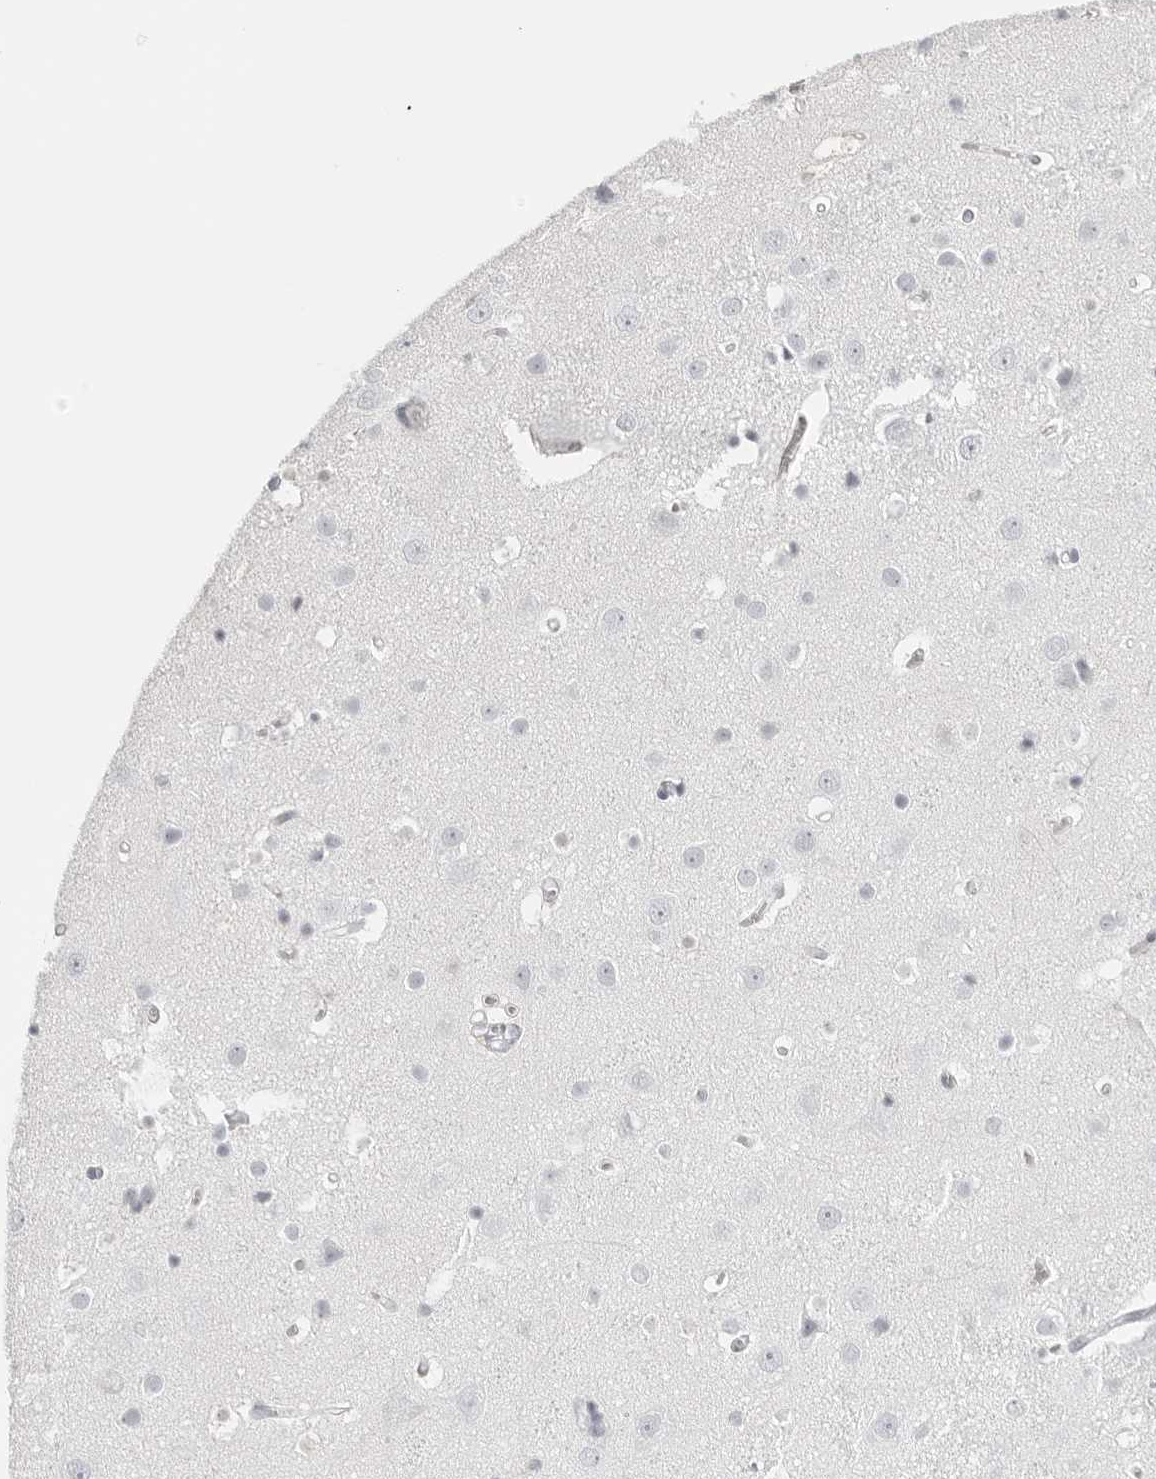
{"staining": {"intensity": "negative", "quantity": "none", "location": "none"}, "tissue": "cerebral cortex", "cell_type": "Endothelial cells", "image_type": "normal", "snomed": [{"axis": "morphology", "description": "Normal tissue, NOS"}, {"axis": "topography", "description": "Cerebral cortex"}], "caption": "A high-resolution photomicrograph shows immunohistochemistry staining of benign cerebral cortex, which displays no significant staining in endothelial cells. Brightfield microscopy of immunohistochemistry (IHC) stained with DAB (3,3'-diaminobenzidine) (brown) and hematoxylin (blue), captured at high magnification.", "gene": "RPS6KC1", "patient": {"sex": "male", "age": 54}}